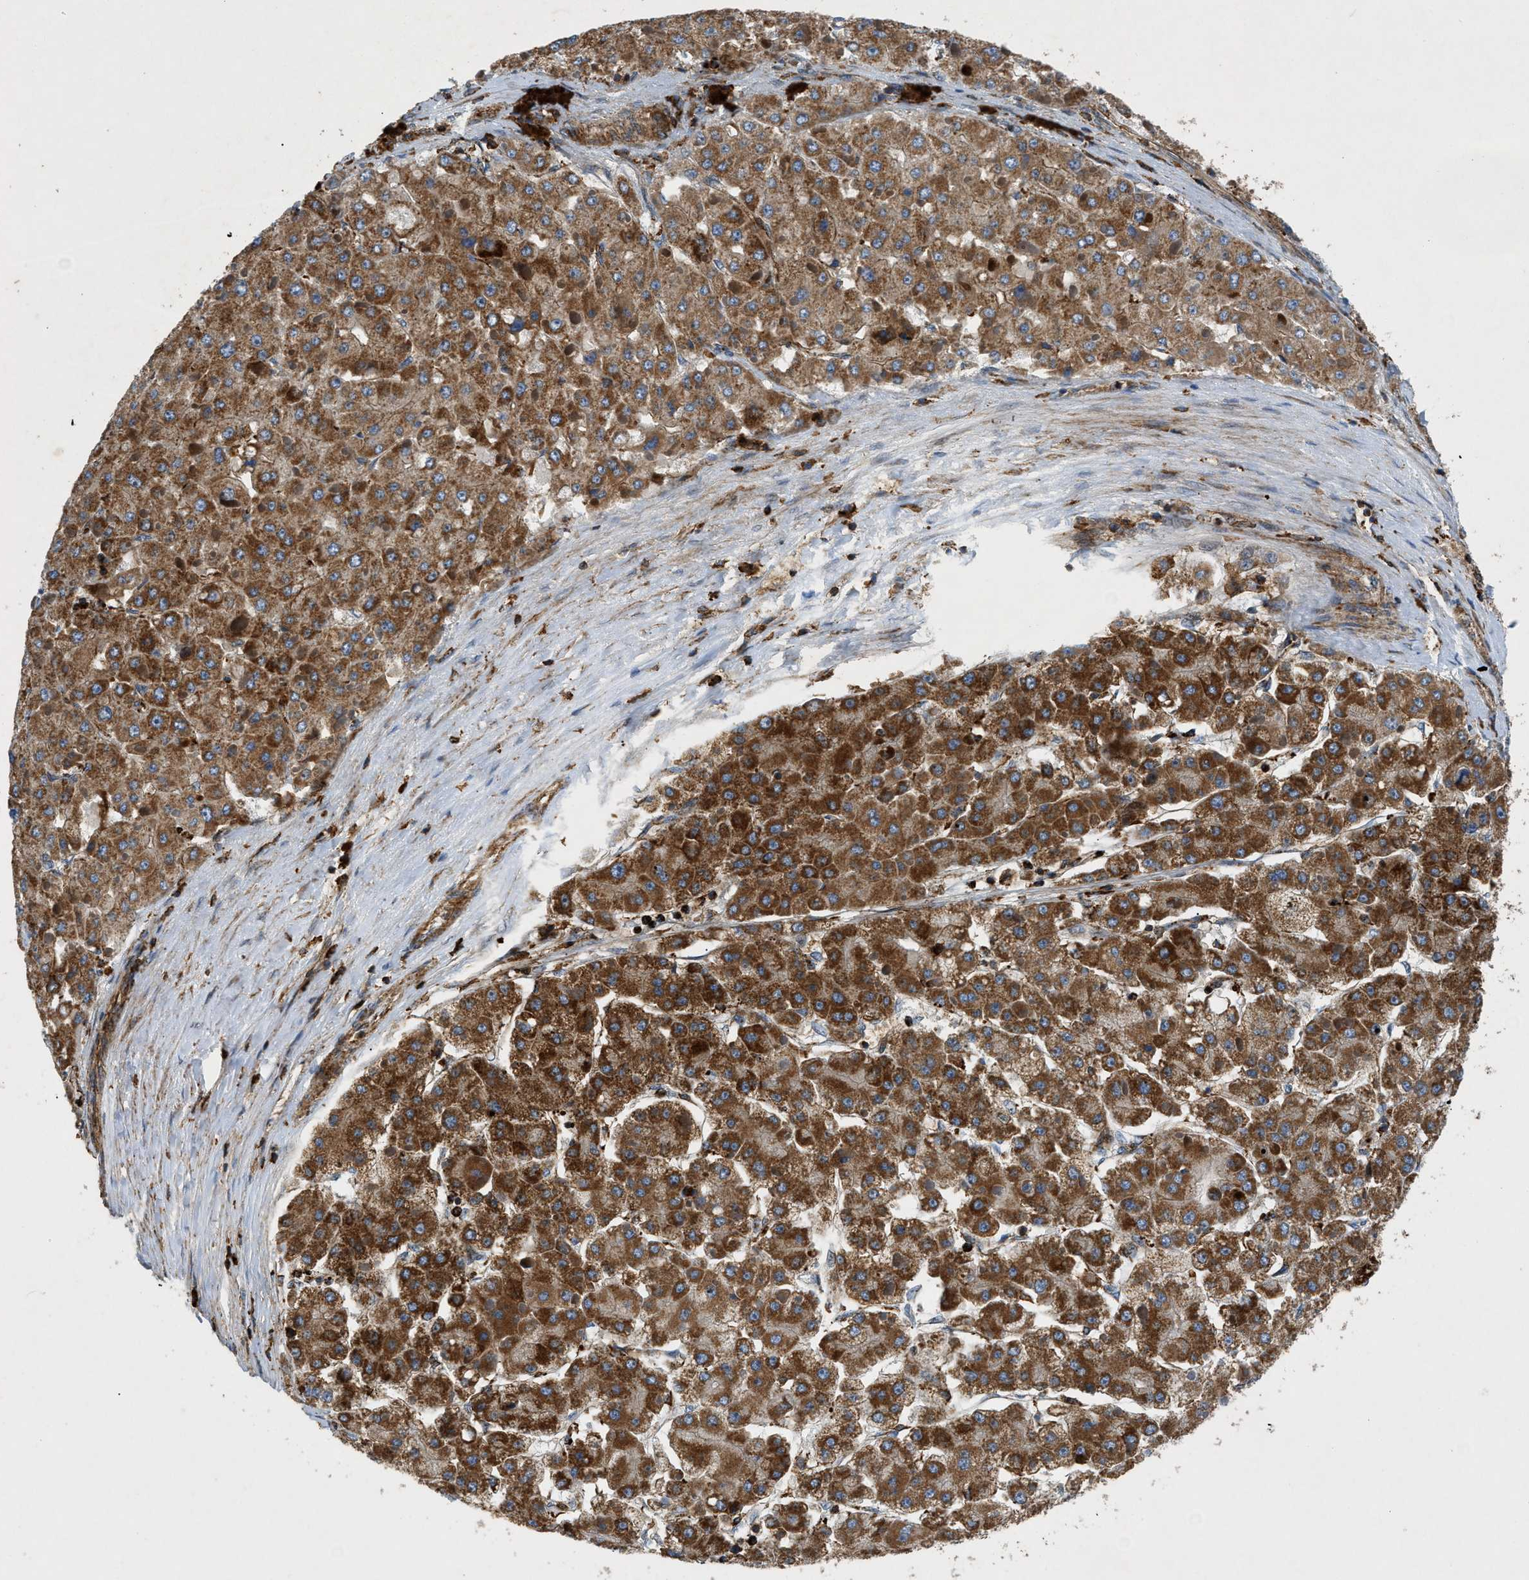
{"staining": {"intensity": "strong", "quantity": ">75%", "location": "cytoplasmic/membranous"}, "tissue": "liver cancer", "cell_type": "Tumor cells", "image_type": "cancer", "snomed": [{"axis": "morphology", "description": "Carcinoma, Hepatocellular, NOS"}, {"axis": "topography", "description": "Liver"}], "caption": "IHC micrograph of human liver cancer stained for a protein (brown), which exhibits high levels of strong cytoplasmic/membranous positivity in about >75% of tumor cells.", "gene": "DHODH", "patient": {"sex": "female", "age": 73}}